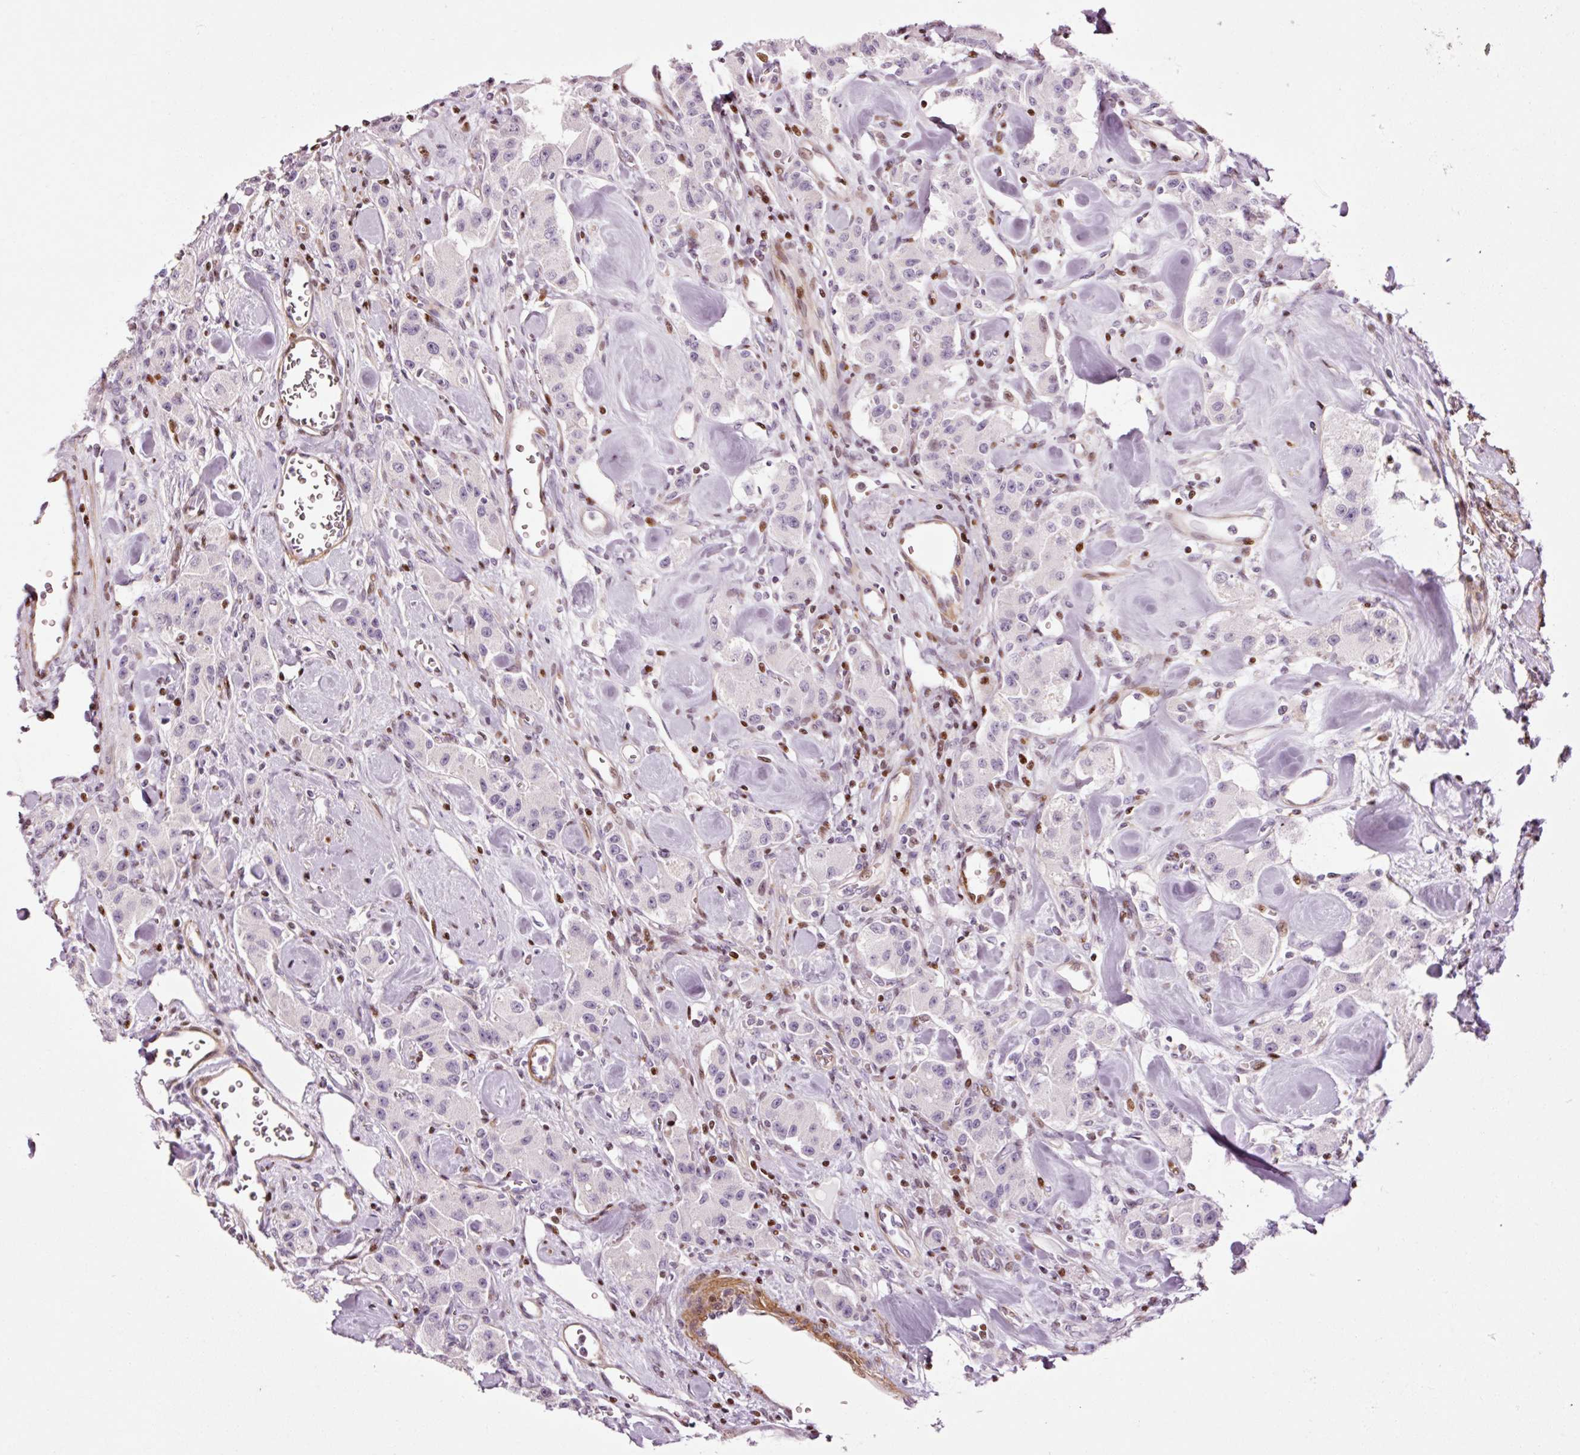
{"staining": {"intensity": "negative", "quantity": "none", "location": "none"}, "tissue": "carcinoid", "cell_type": "Tumor cells", "image_type": "cancer", "snomed": [{"axis": "morphology", "description": "Carcinoid, malignant, NOS"}, {"axis": "topography", "description": "Pancreas"}], "caption": "Carcinoid stained for a protein using IHC displays no staining tumor cells.", "gene": "ANKRD20A1", "patient": {"sex": "male", "age": 41}}